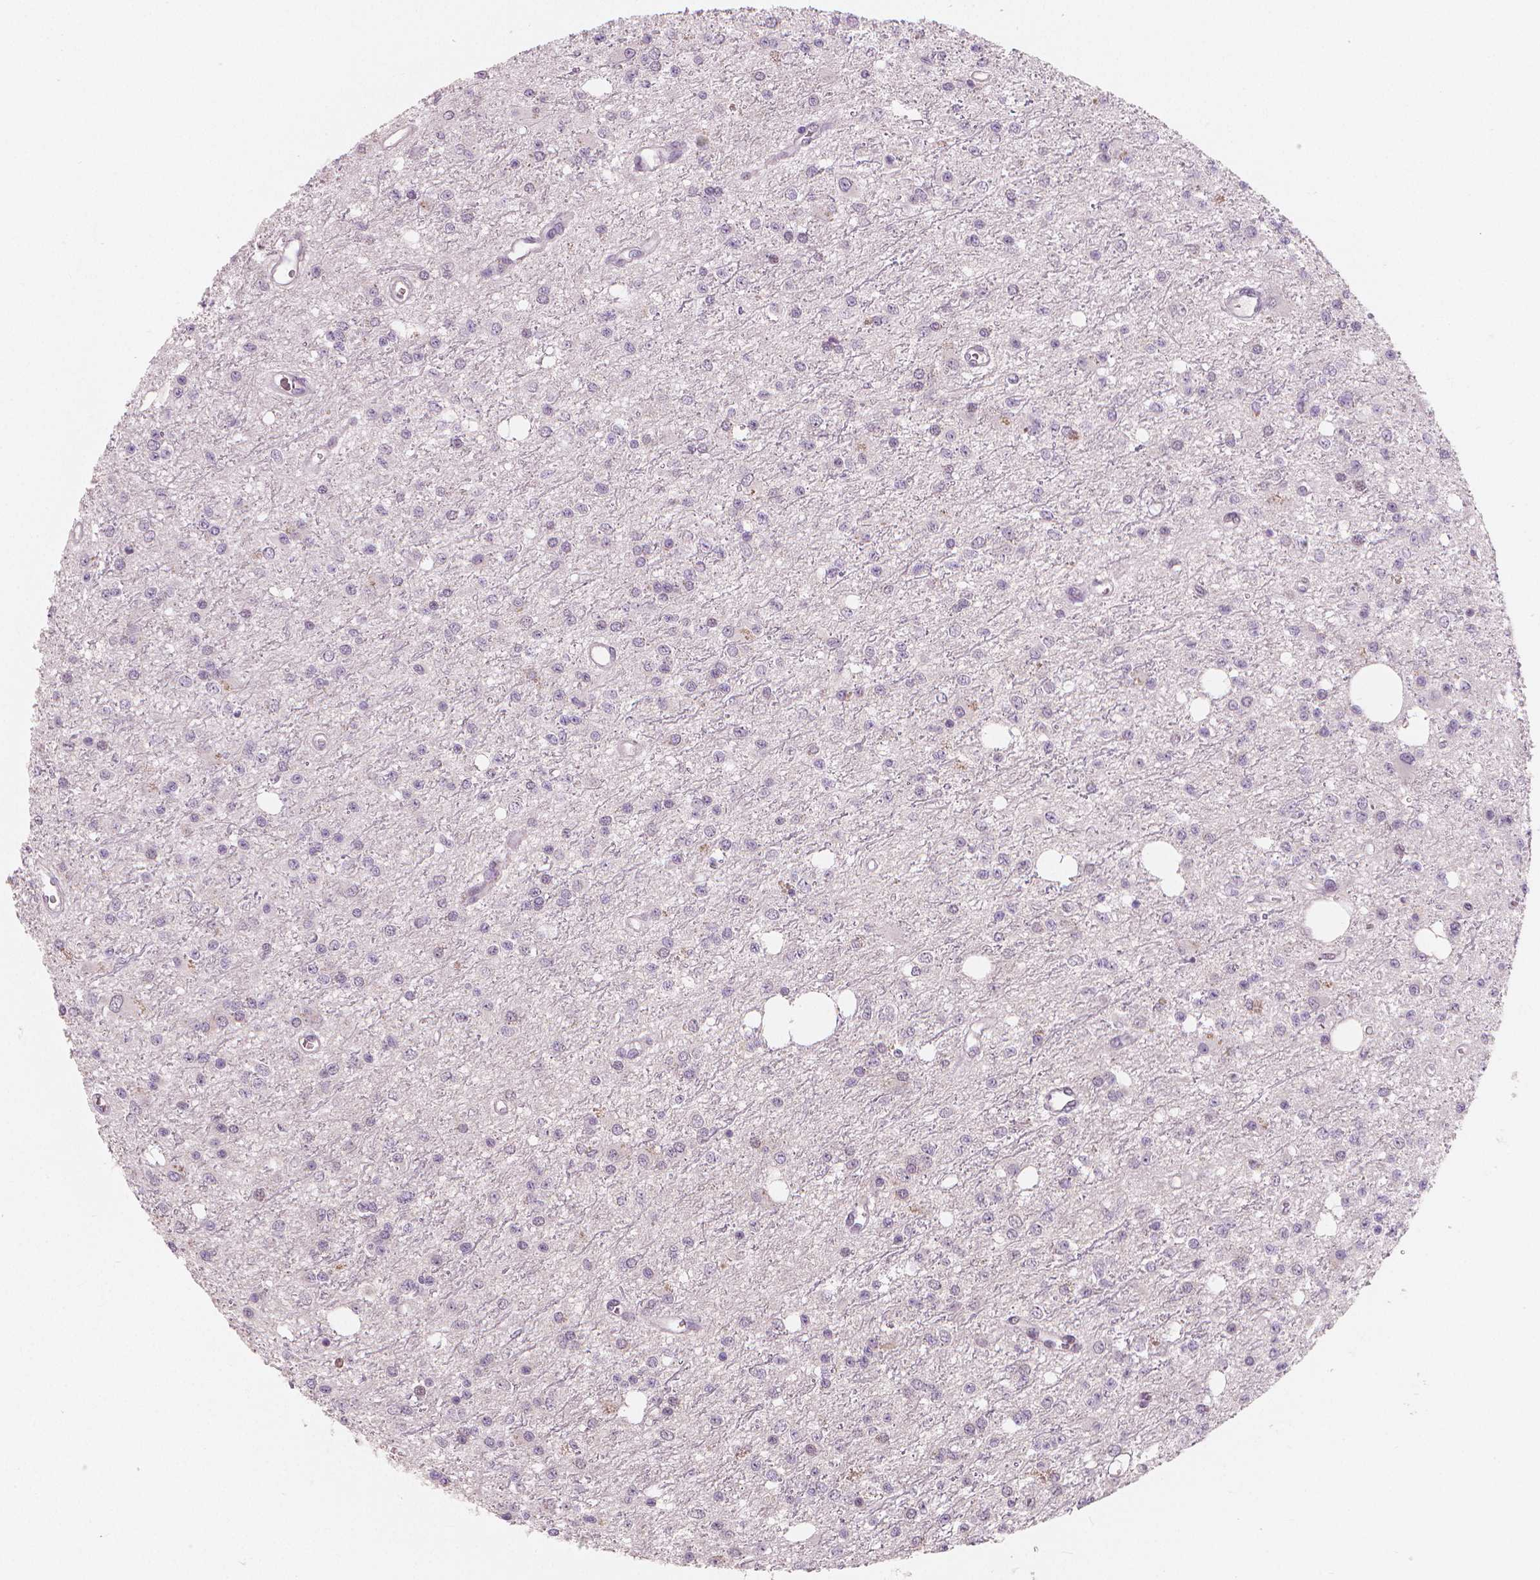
{"staining": {"intensity": "negative", "quantity": "none", "location": "none"}, "tissue": "glioma", "cell_type": "Tumor cells", "image_type": "cancer", "snomed": [{"axis": "morphology", "description": "Glioma, malignant, Low grade"}, {"axis": "topography", "description": "Brain"}], "caption": "Human glioma stained for a protein using immunohistochemistry exhibits no staining in tumor cells.", "gene": "RNASE7", "patient": {"sex": "female", "age": 45}}